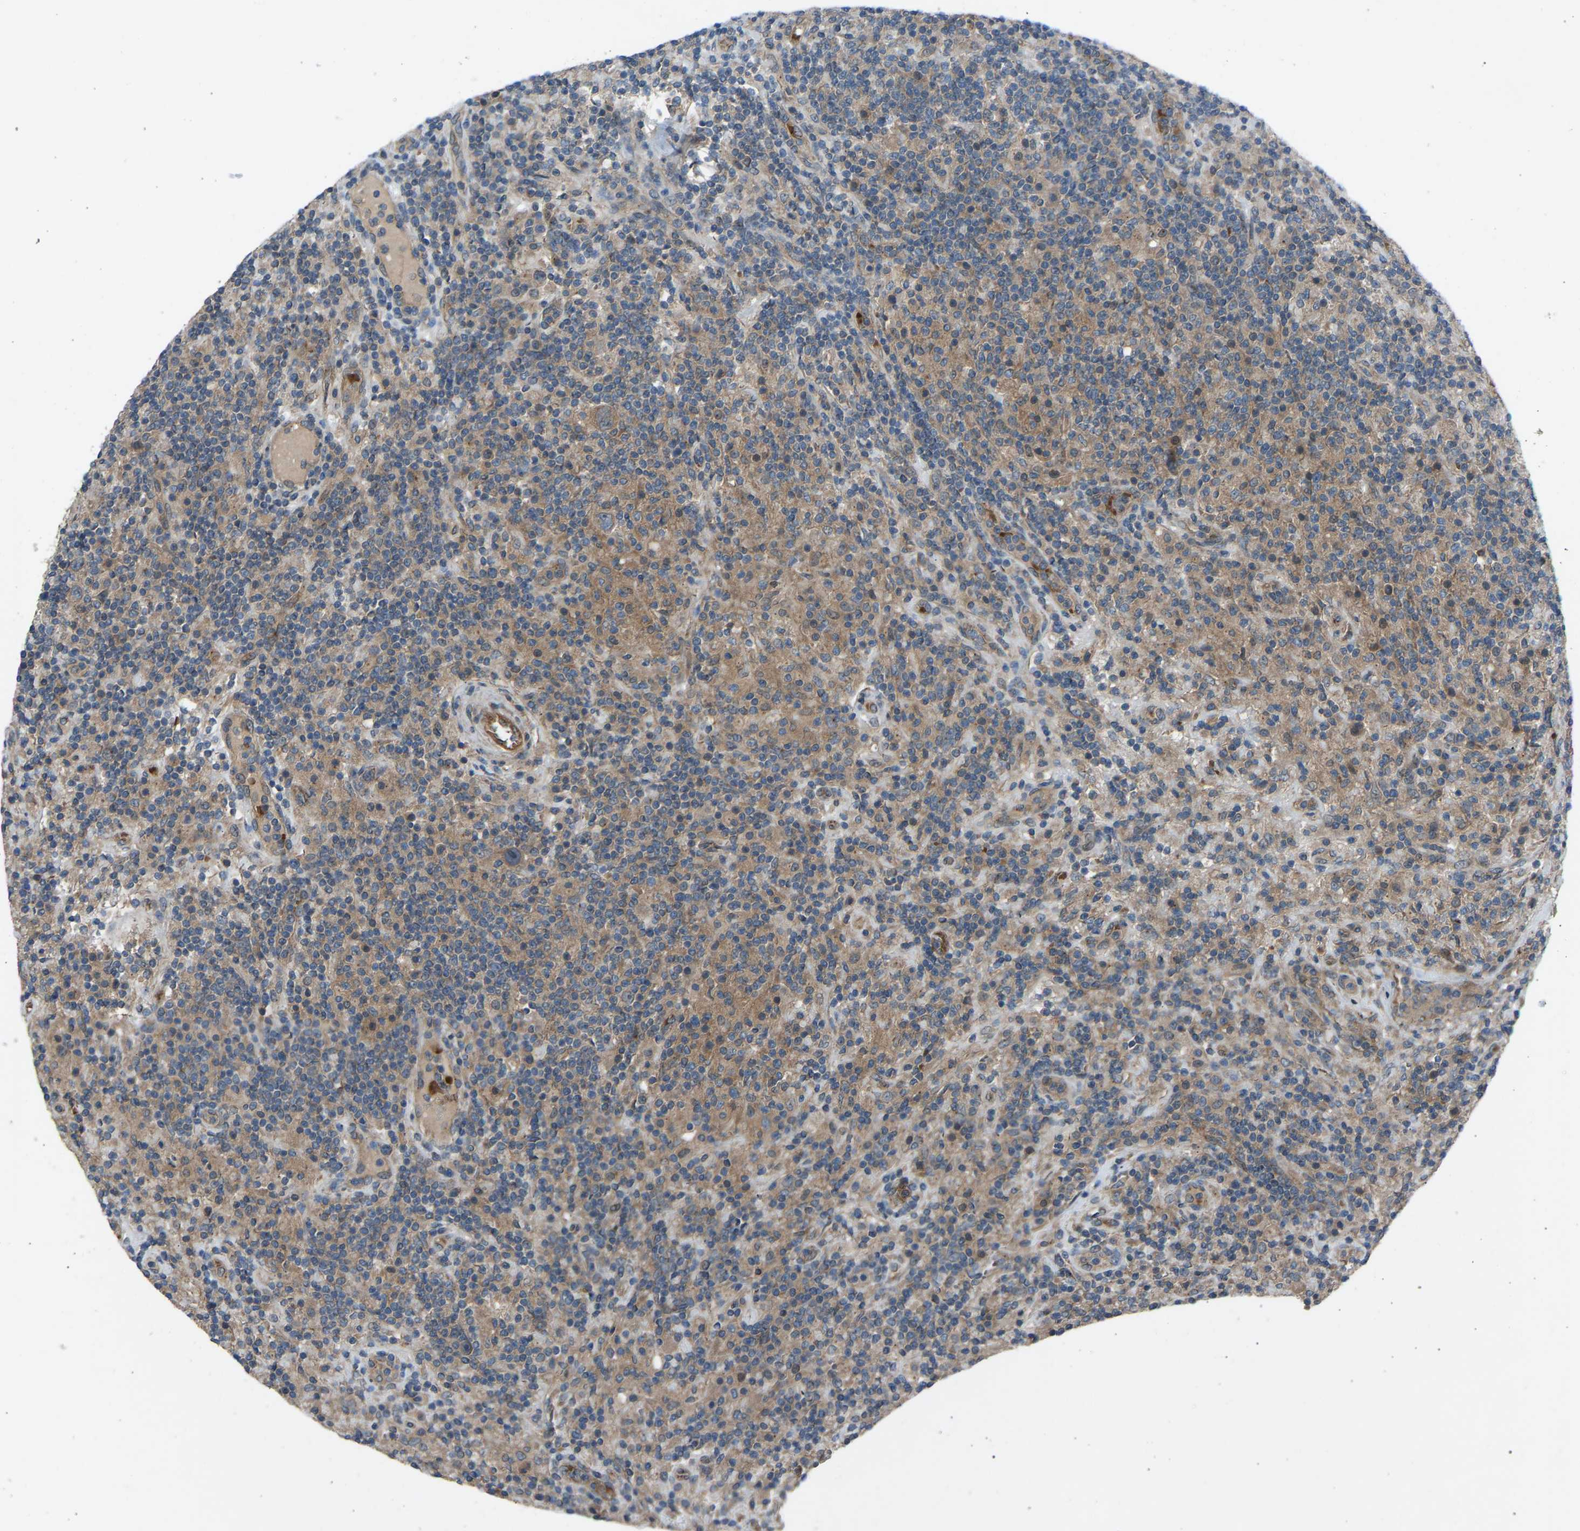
{"staining": {"intensity": "weak", "quantity": "25%-75%", "location": "cytoplasmic/membranous"}, "tissue": "lymphoma", "cell_type": "Tumor cells", "image_type": "cancer", "snomed": [{"axis": "morphology", "description": "Hodgkin's disease, NOS"}, {"axis": "topography", "description": "Lymph node"}], "caption": "Protein staining displays weak cytoplasmic/membranous positivity in about 25%-75% of tumor cells in lymphoma.", "gene": "GAS2L1", "patient": {"sex": "male", "age": 70}}